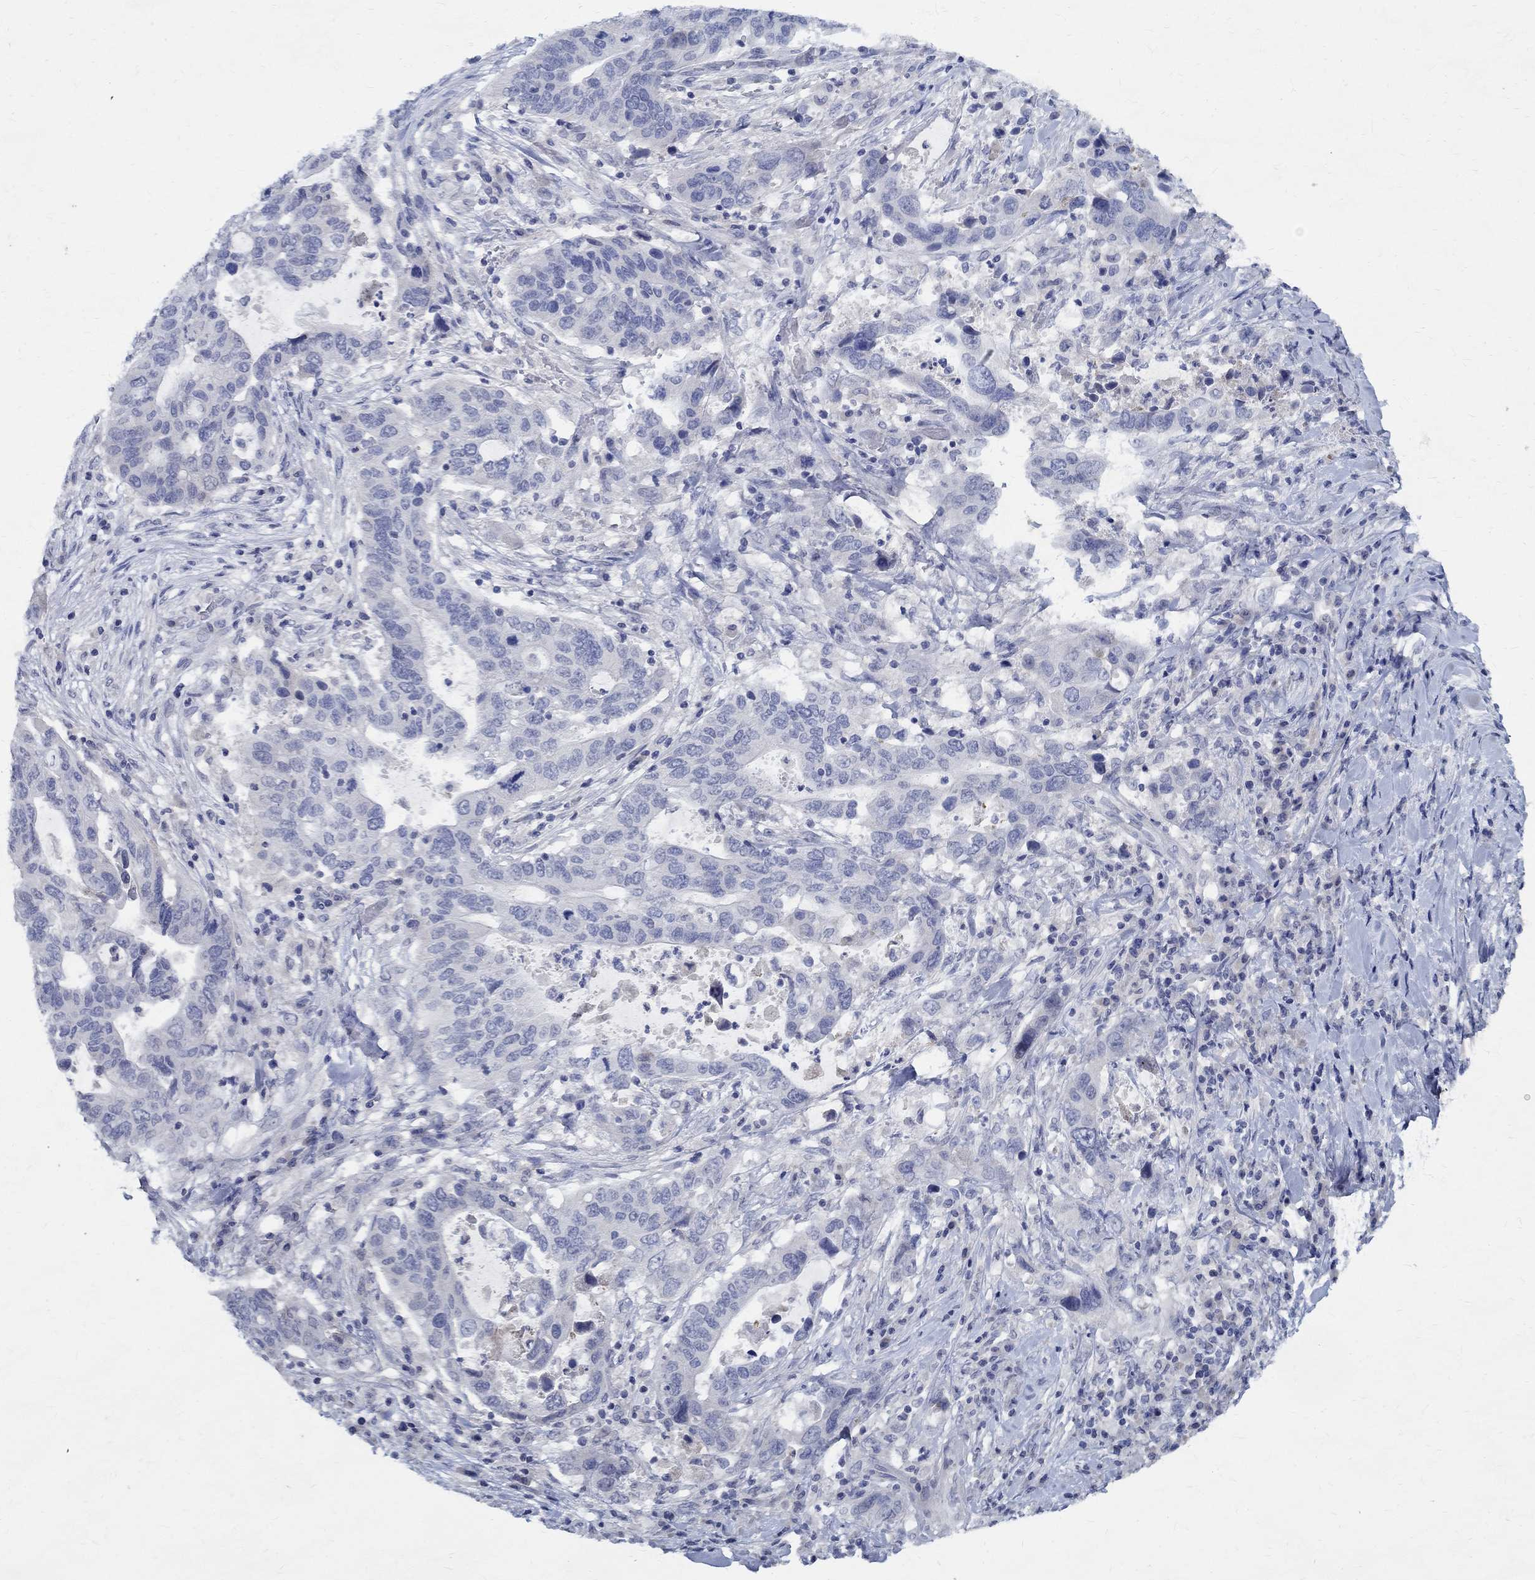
{"staining": {"intensity": "negative", "quantity": "none", "location": "none"}, "tissue": "stomach cancer", "cell_type": "Tumor cells", "image_type": "cancer", "snomed": [{"axis": "morphology", "description": "Adenocarcinoma, NOS"}, {"axis": "topography", "description": "Stomach"}], "caption": "Immunohistochemistry of human stomach cancer (adenocarcinoma) displays no staining in tumor cells.", "gene": "CETN1", "patient": {"sex": "male", "age": 54}}